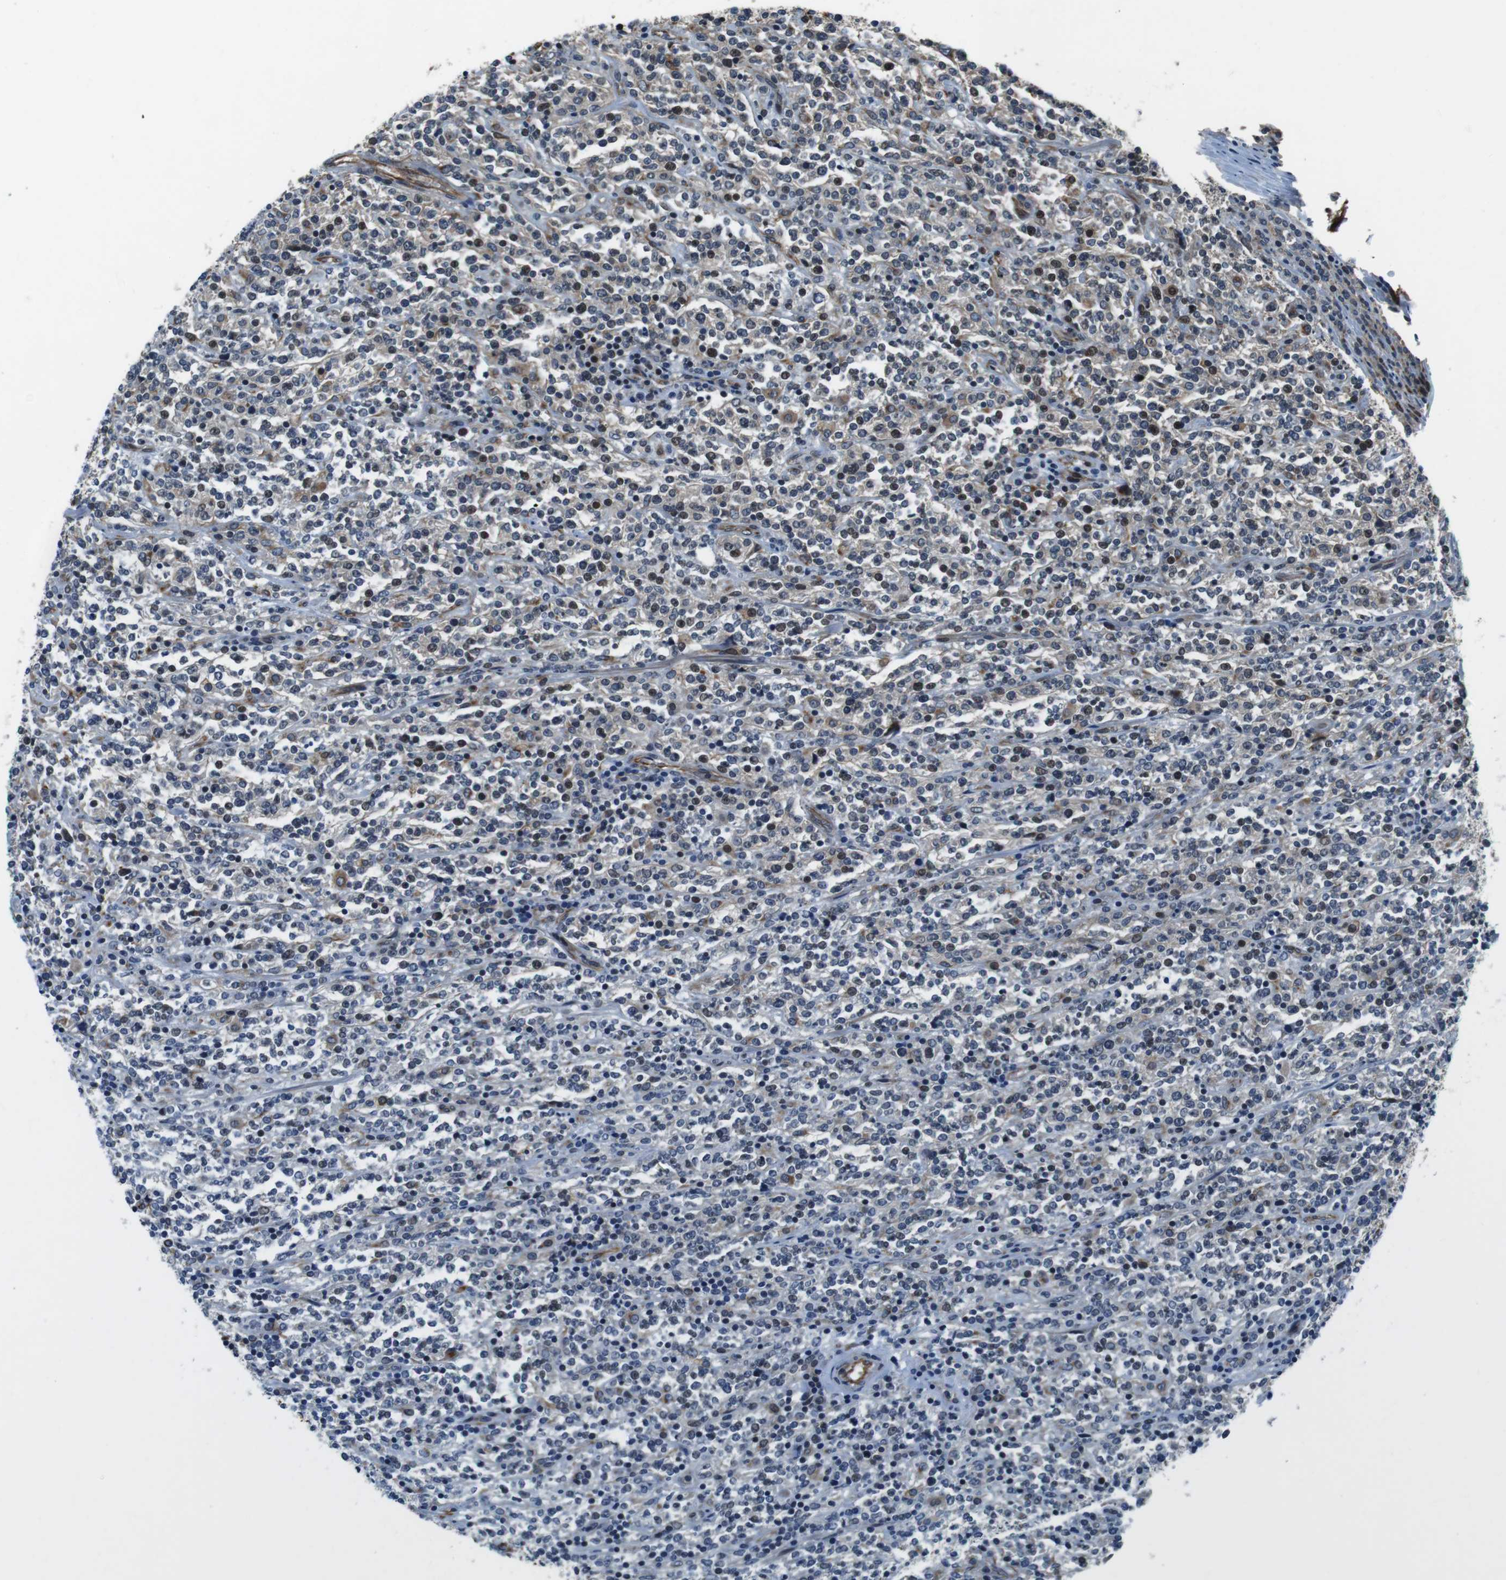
{"staining": {"intensity": "negative", "quantity": "none", "location": "none"}, "tissue": "lymphoma", "cell_type": "Tumor cells", "image_type": "cancer", "snomed": [{"axis": "morphology", "description": "Malignant lymphoma, non-Hodgkin's type, High grade"}, {"axis": "topography", "description": "Soft tissue"}], "caption": "Malignant lymphoma, non-Hodgkin's type (high-grade) stained for a protein using immunohistochemistry demonstrates no positivity tumor cells.", "gene": "LRRC49", "patient": {"sex": "male", "age": 18}}